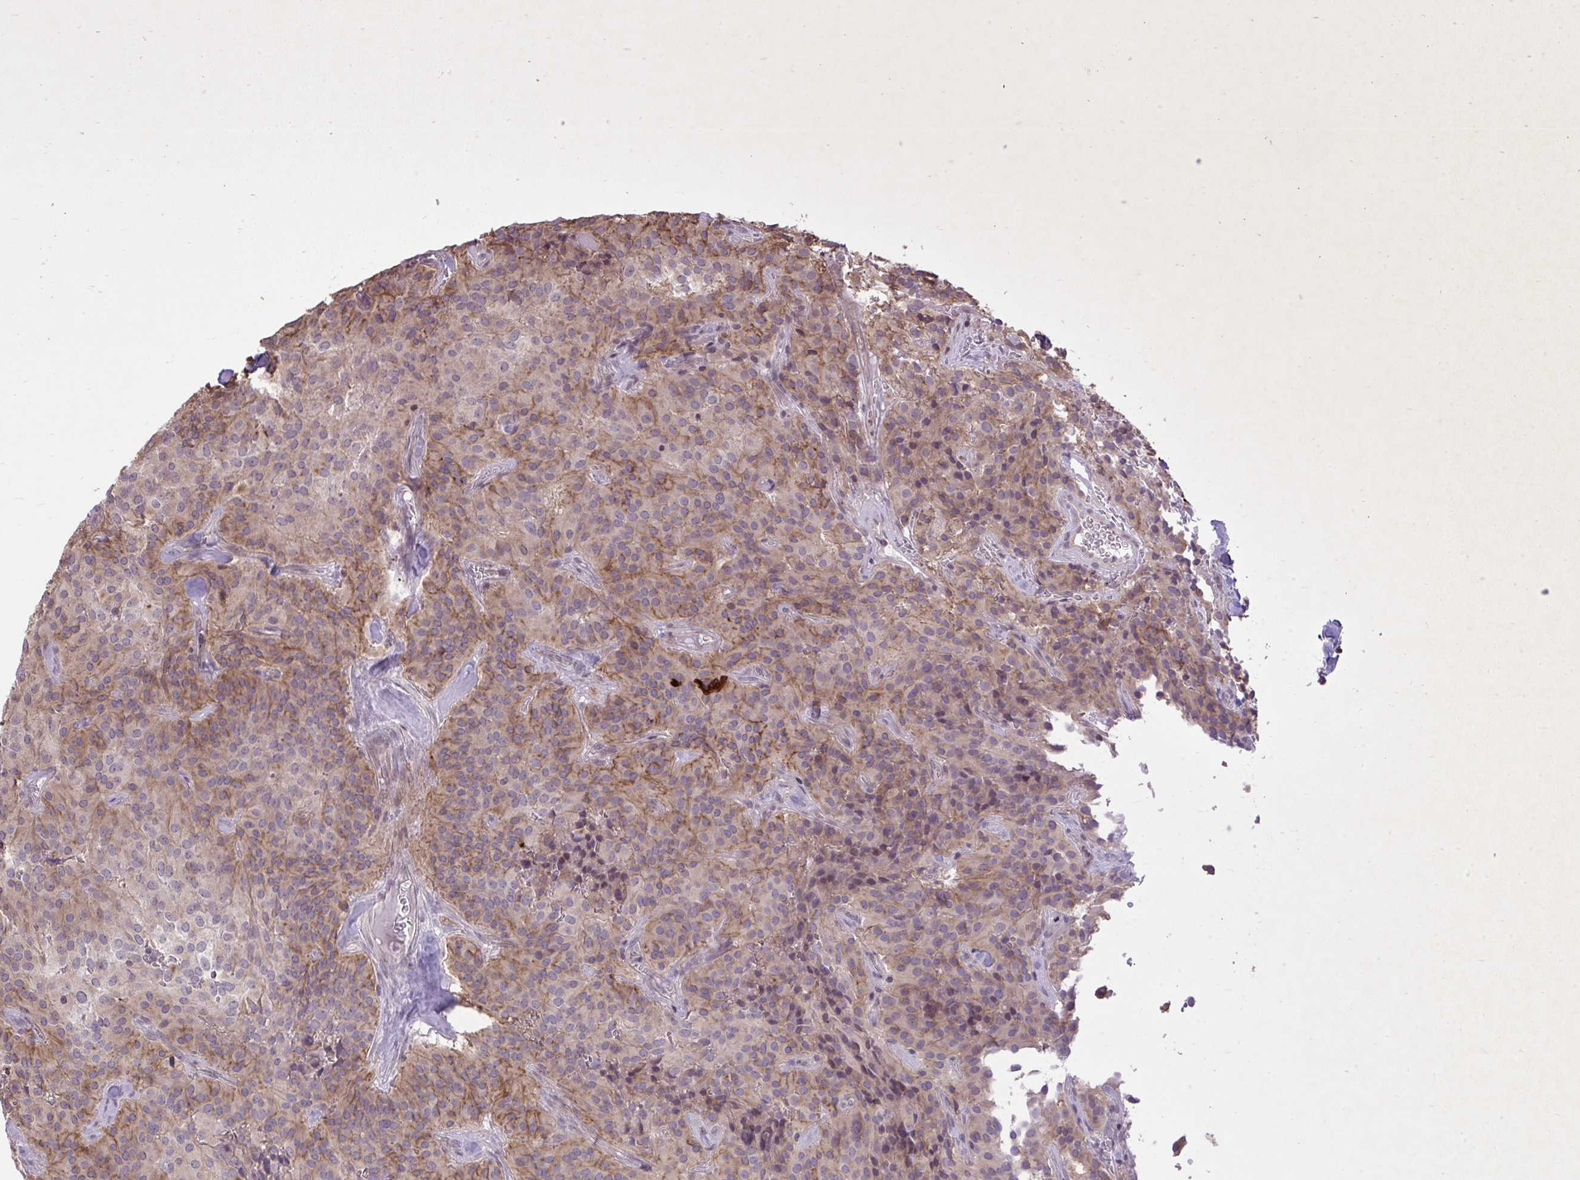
{"staining": {"intensity": "moderate", "quantity": "<25%", "location": "cytoplasmic/membranous"}, "tissue": "glioma", "cell_type": "Tumor cells", "image_type": "cancer", "snomed": [{"axis": "morphology", "description": "Glioma, malignant, Low grade"}, {"axis": "topography", "description": "Brain"}], "caption": "Glioma stained with a protein marker displays moderate staining in tumor cells.", "gene": "CYP20A1", "patient": {"sex": "male", "age": 42}}